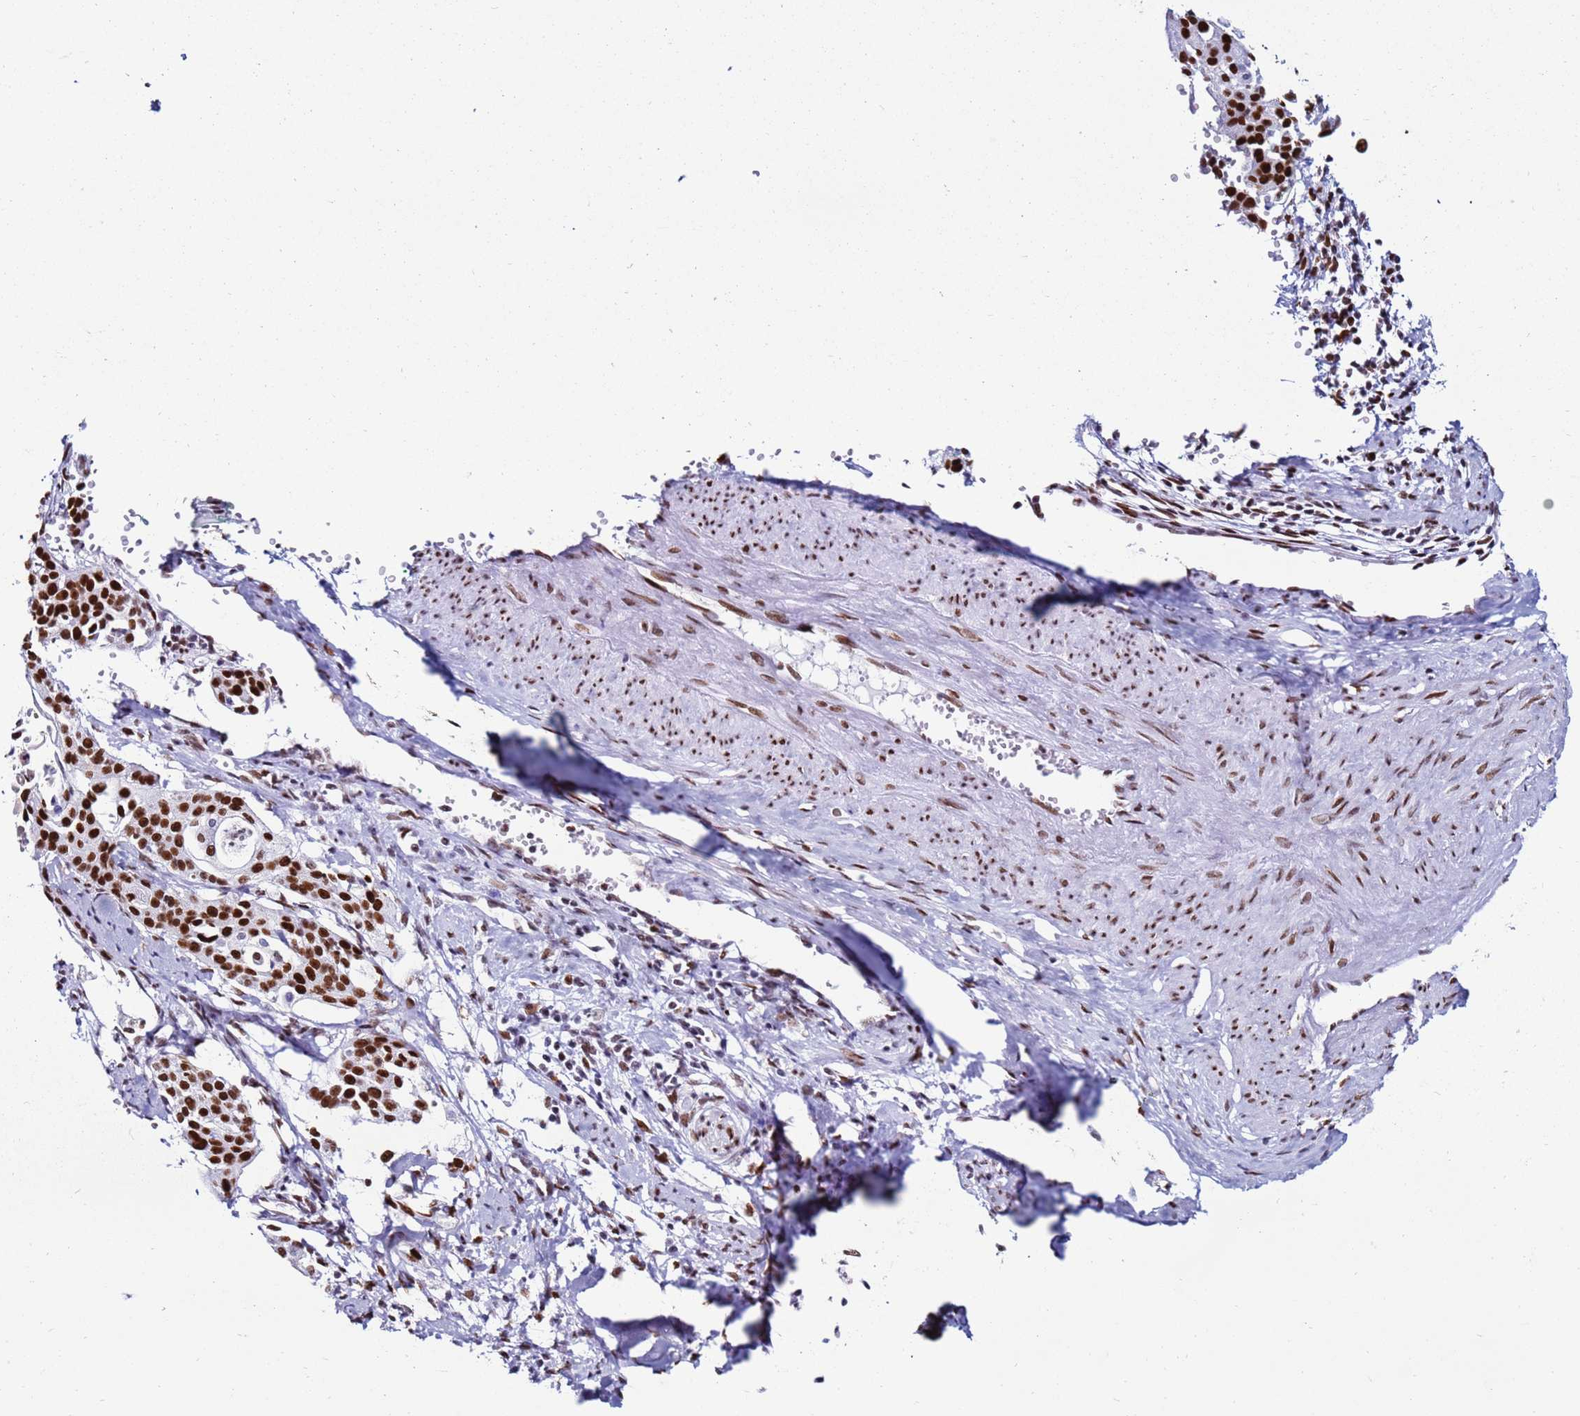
{"staining": {"intensity": "strong", "quantity": ">75%", "location": "nuclear"}, "tissue": "cervical cancer", "cell_type": "Tumor cells", "image_type": "cancer", "snomed": [{"axis": "morphology", "description": "Squamous cell carcinoma, NOS"}, {"axis": "topography", "description": "Cervix"}], "caption": "Immunohistochemical staining of squamous cell carcinoma (cervical) demonstrates high levels of strong nuclear staining in approximately >75% of tumor cells.", "gene": "KPNA4", "patient": {"sex": "female", "age": 44}}